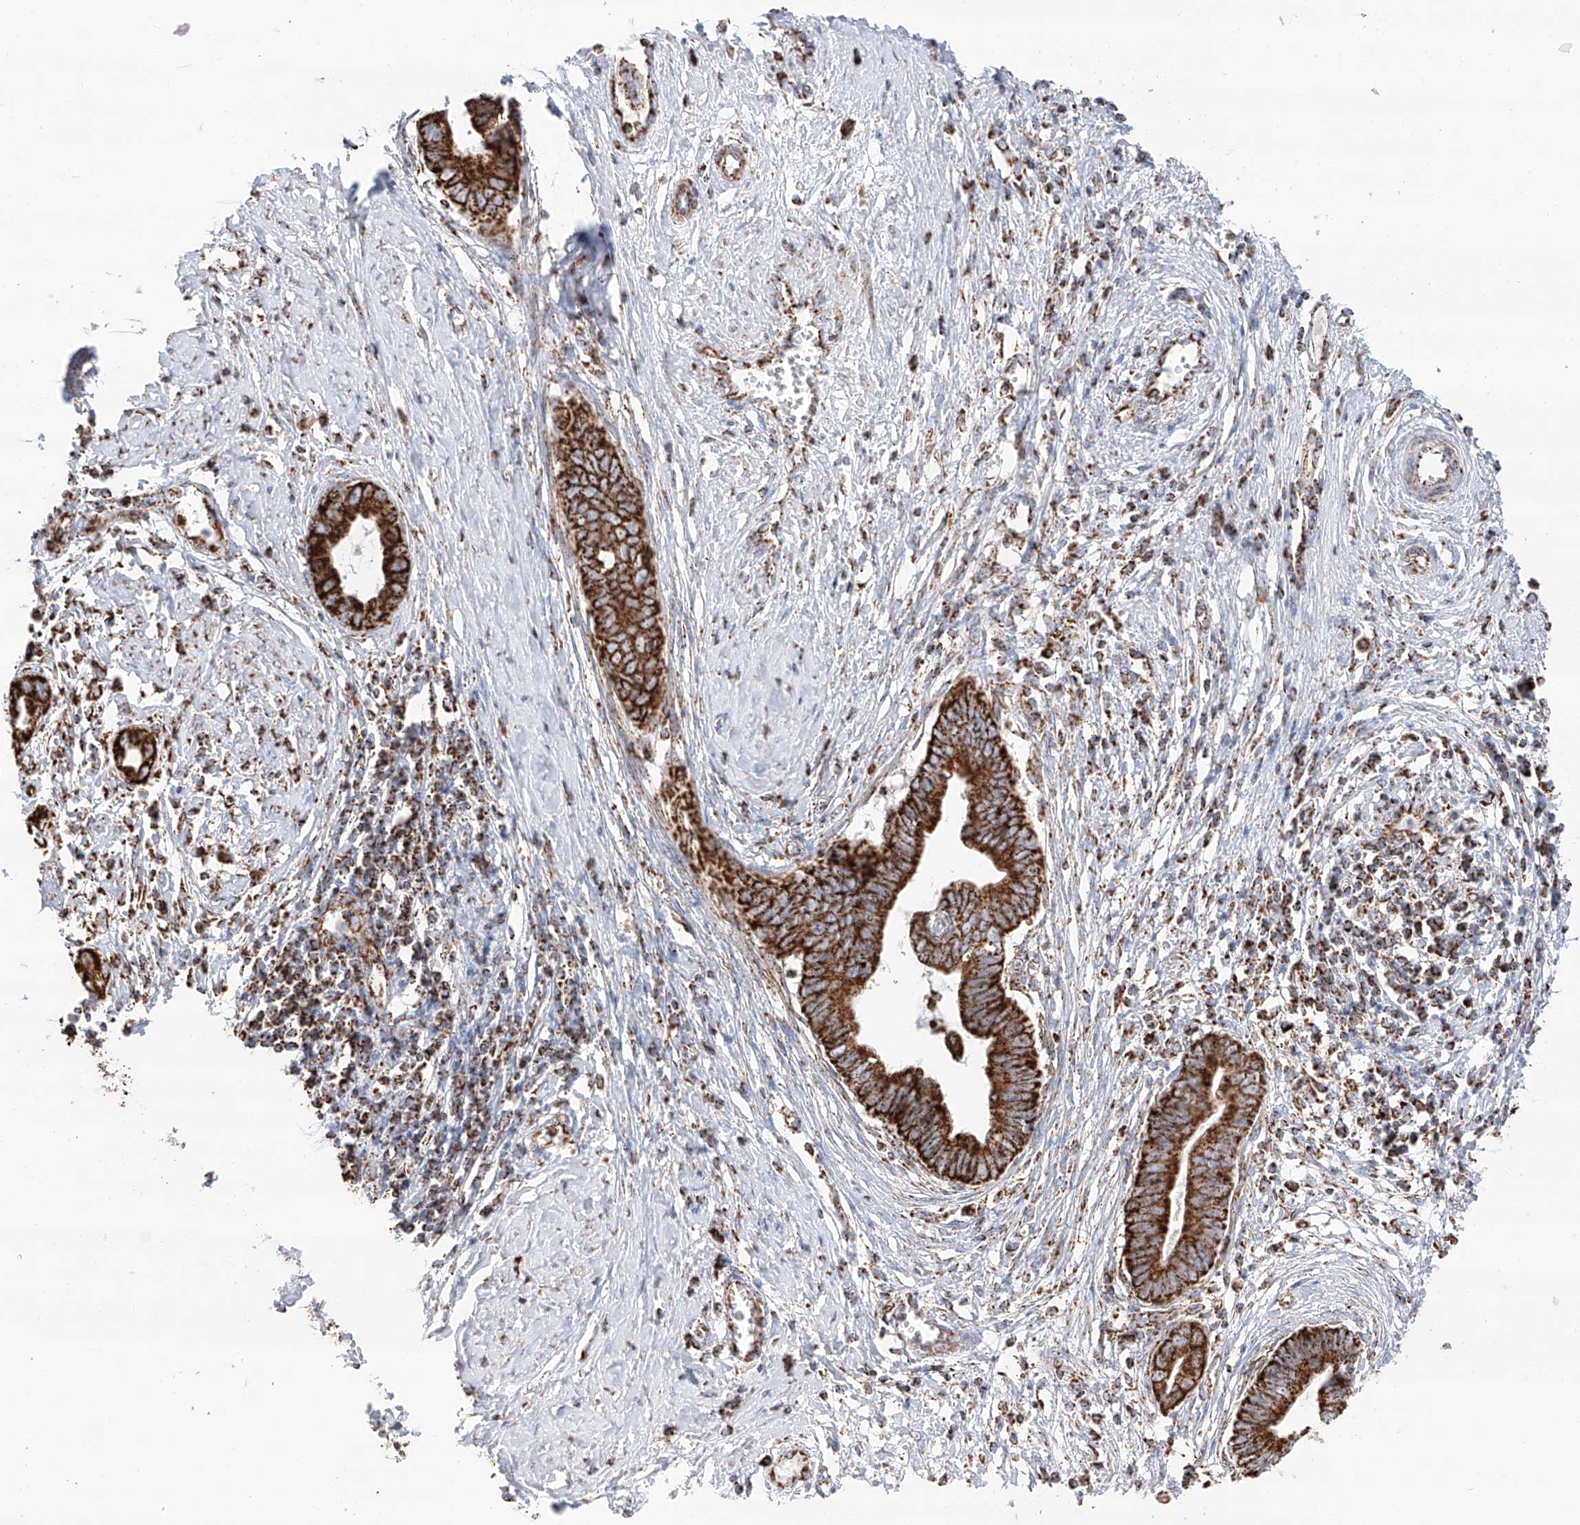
{"staining": {"intensity": "strong", "quantity": ">75%", "location": "cytoplasmic/membranous"}, "tissue": "cervical cancer", "cell_type": "Tumor cells", "image_type": "cancer", "snomed": [{"axis": "morphology", "description": "Adenocarcinoma, NOS"}, {"axis": "topography", "description": "Cervix"}], "caption": "Cervical adenocarcinoma was stained to show a protein in brown. There is high levels of strong cytoplasmic/membranous expression in about >75% of tumor cells. The staining was performed using DAB, with brown indicating positive protein expression. Nuclei are stained blue with hematoxylin.", "gene": "TTC27", "patient": {"sex": "female", "age": 44}}